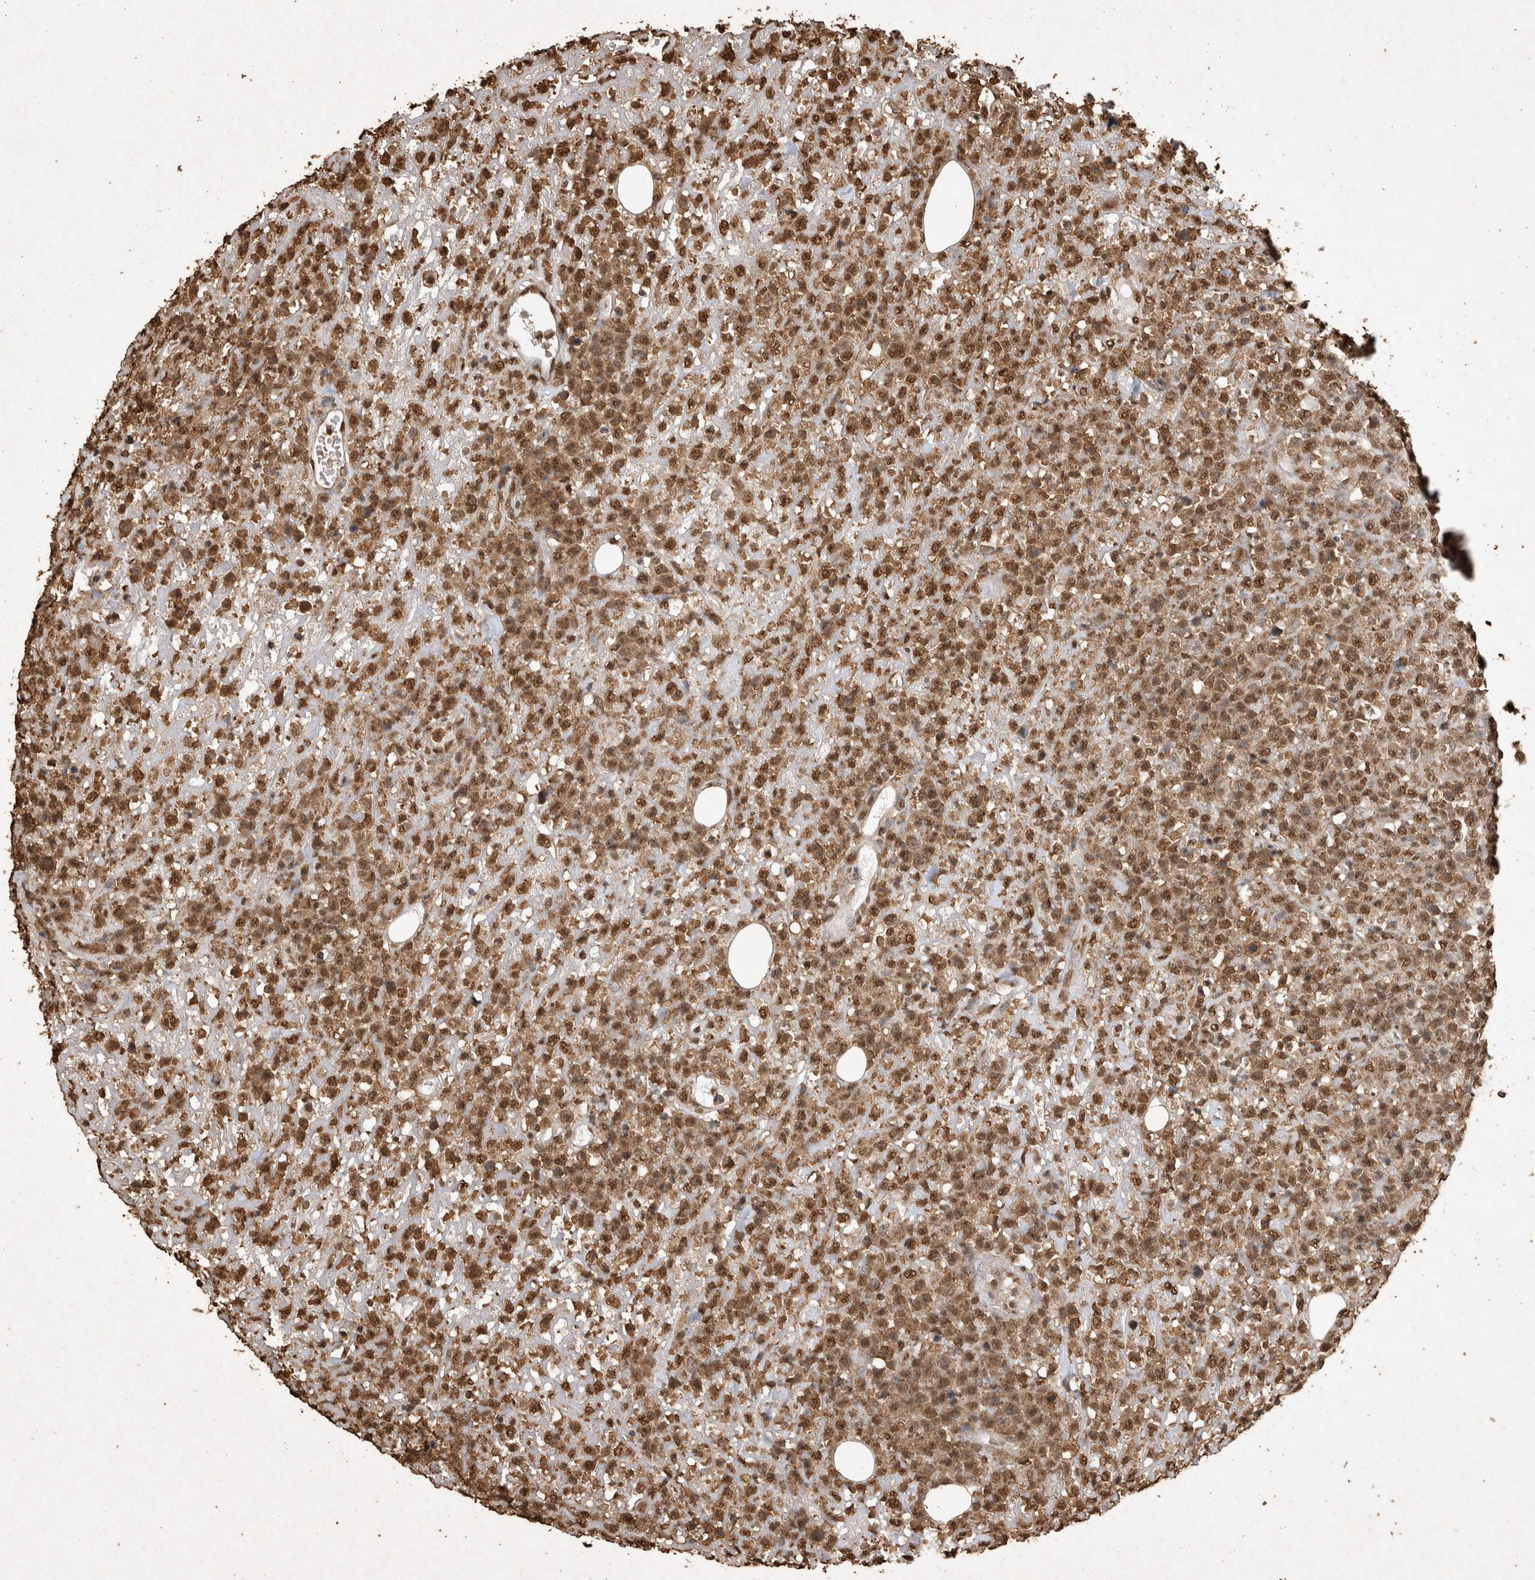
{"staining": {"intensity": "moderate", "quantity": ">75%", "location": "cytoplasmic/membranous,nuclear"}, "tissue": "lymphoma", "cell_type": "Tumor cells", "image_type": "cancer", "snomed": [{"axis": "morphology", "description": "Malignant lymphoma, non-Hodgkin's type, High grade"}, {"axis": "topography", "description": "Colon"}], "caption": "This is a micrograph of immunohistochemistry (IHC) staining of lymphoma, which shows moderate positivity in the cytoplasmic/membranous and nuclear of tumor cells.", "gene": "OAS2", "patient": {"sex": "female", "age": 53}}